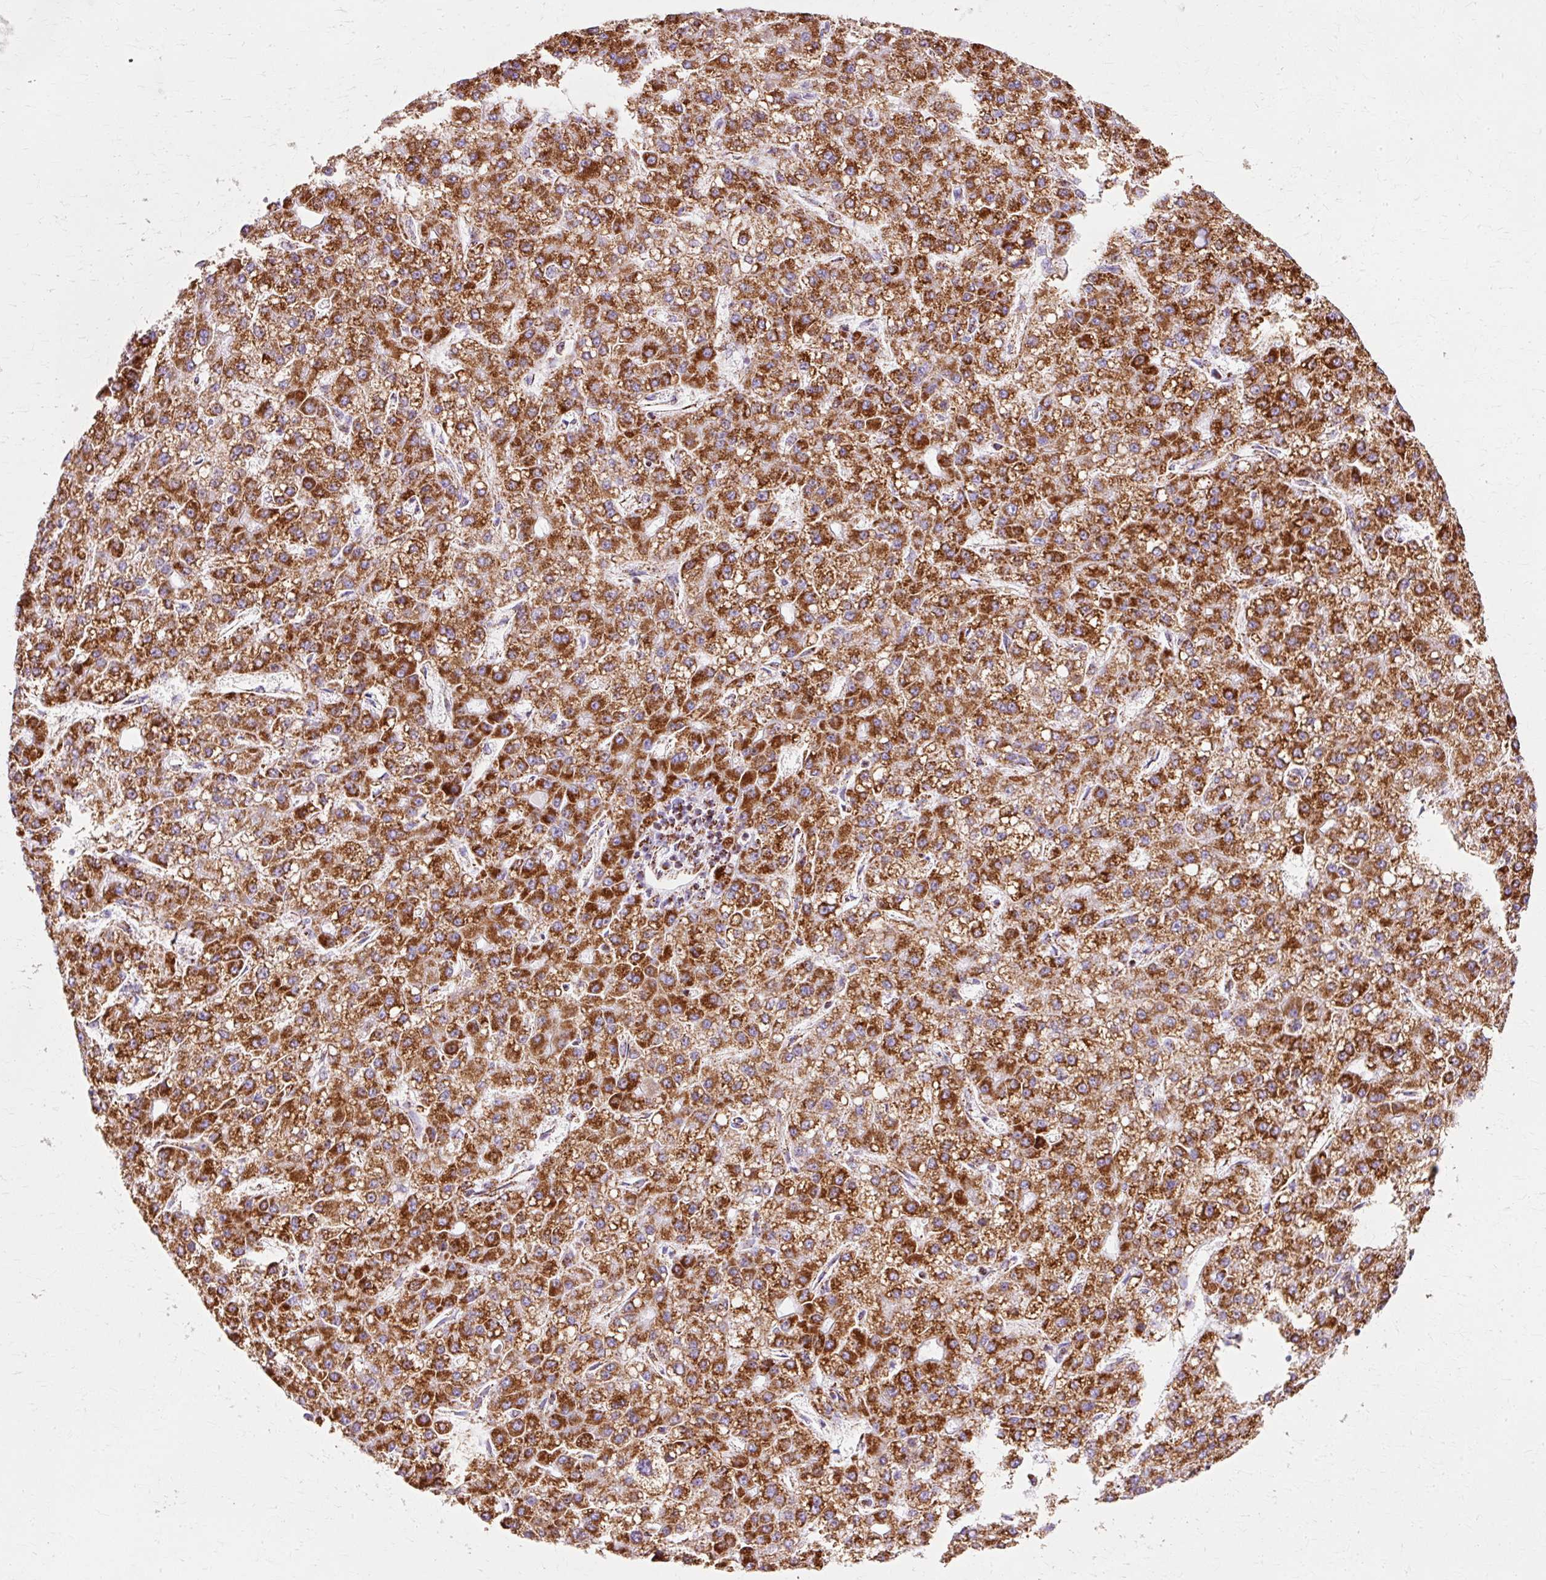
{"staining": {"intensity": "strong", "quantity": ">75%", "location": "cytoplasmic/membranous"}, "tissue": "liver cancer", "cell_type": "Tumor cells", "image_type": "cancer", "snomed": [{"axis": "morphology", "description": "Carcinoma, Hepatocellular, NOS"}, {"axis": "topography", "description": "Liver"}], "caption": "Immunohistochemical staining of liver hepatocellular carcinoma exhibits high levels of strong cytoplasmic/membranous positivity in about >75% of tumor cells.", "gene": "ATP5PO", "patient": {"sex": "male", "age": 67}}